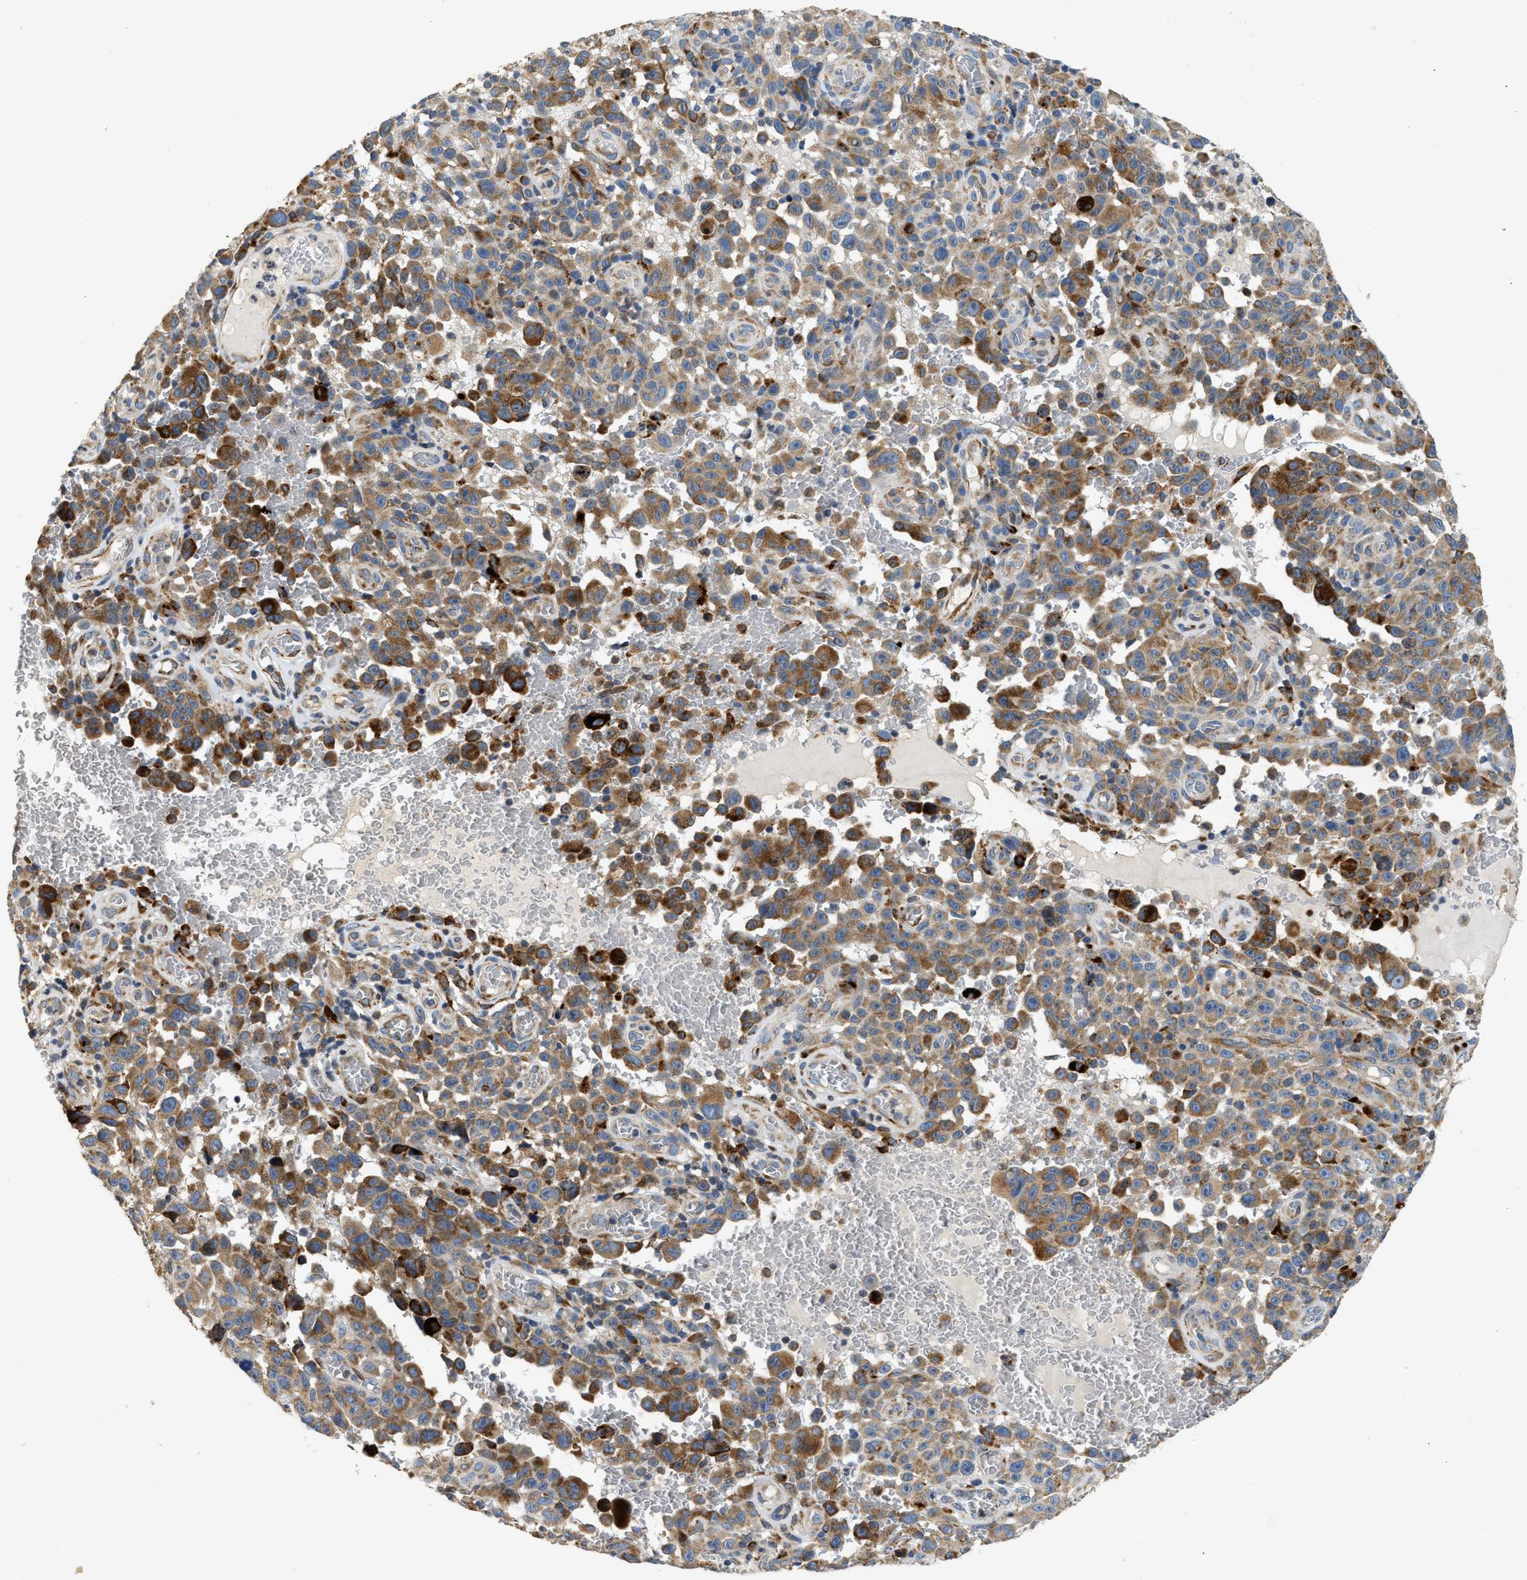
{"staining": {"intensity": "moderate", "quantity": ">75%", "location": "cytoplasmic/membranous"}, "tissue": "melanoma", "cell_type": "Tumor cells", "image_type": "cancer", "snomed": [{"axis": "morphology", "description": "Malignant melanoma, NOS"}, {"axis": "topography", "description": "Skin"}], "caption": "This photomicrograph demonstrates IHC staining of human melanoma, with medium moderate cytoplasmic/membranous positivity in approximately >75% of tumor cells.", "gene": "AMZ1", "patient": {"sex": "female", "age": 82}}